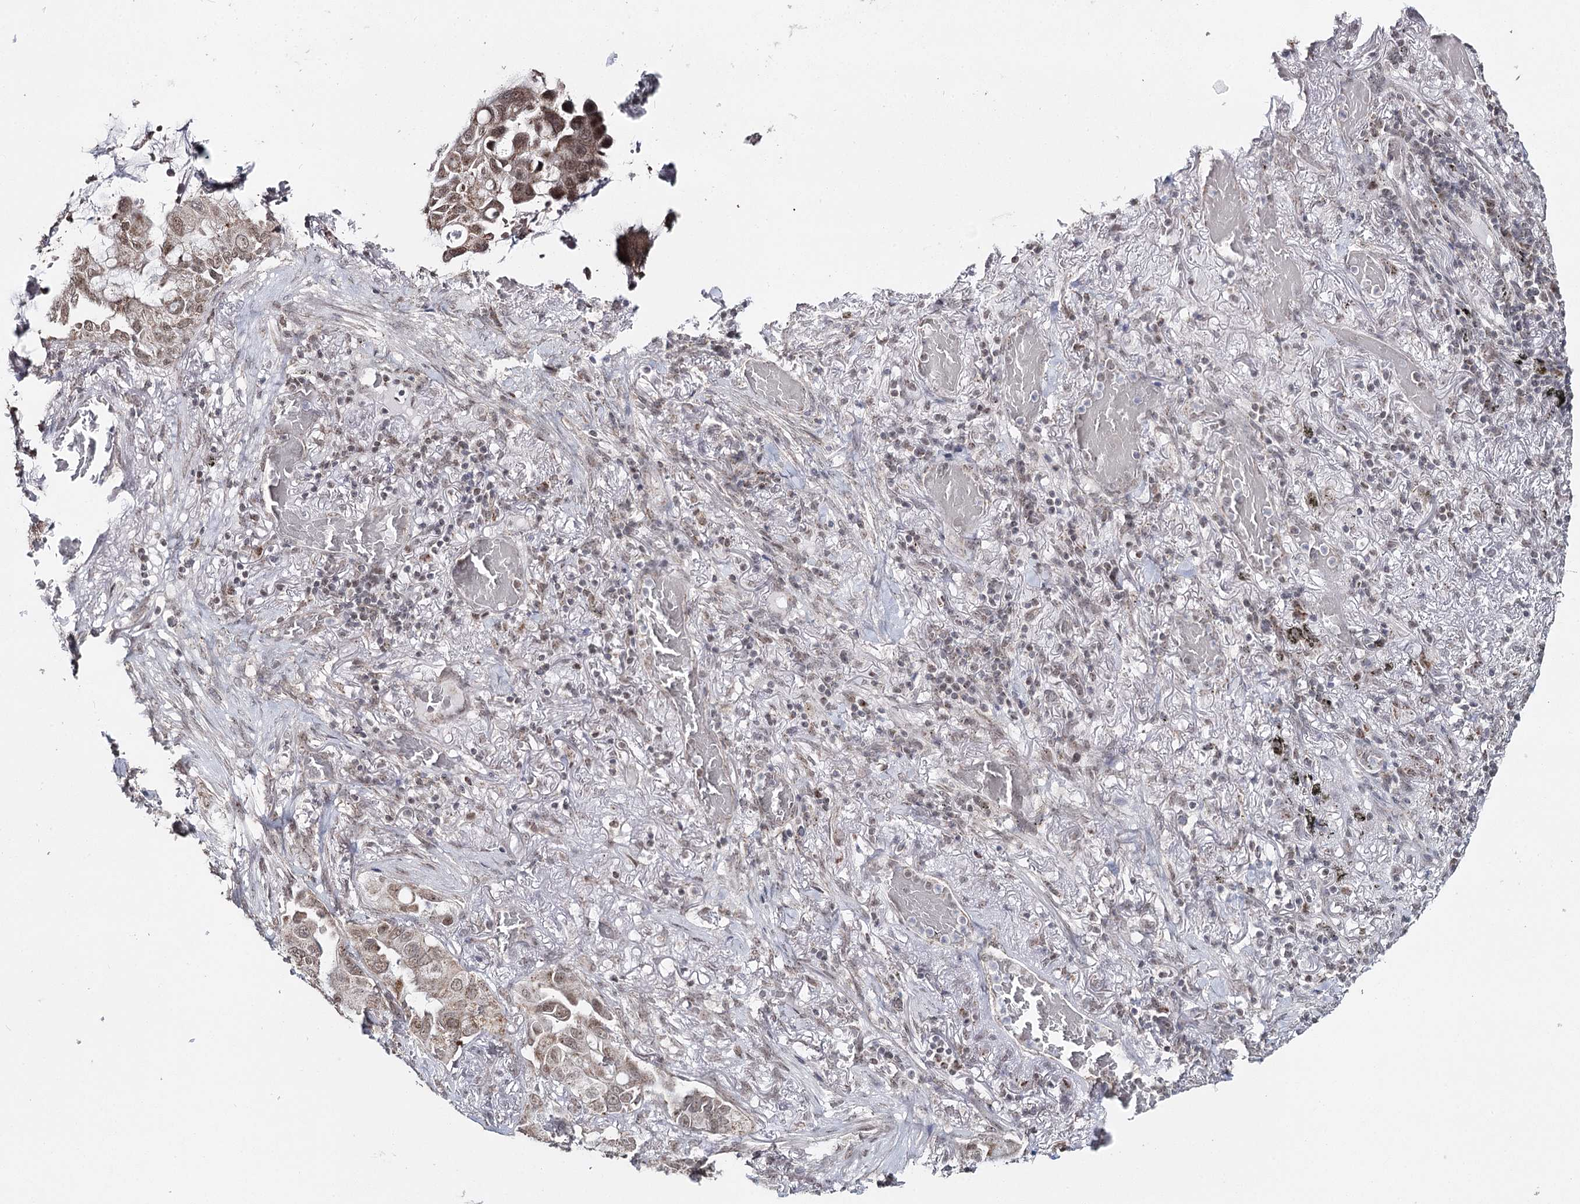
{"staining": {"intensity": "moderate", "quantity": ">75%", "location": "cytoplasmic/membranous,nuclear"}, "tissue": "lung cancer", "cell_type": "Tumor cells", "image_type": "cancer", "snomed": [{"axis": "morphology", "description": "Adenocarcinoma, NOS"}, {"axis": "topography", "description": "Lung"}], "caption": "The photomicrograph demonstrates a brown stain indicating the presence of a protein in the cytoplasmic/membranous and nuclear of tumor cells in lung cancer (adenocarcinoma). The staining is performed using DAB brown chromogen to label protein expression. The nuclei are counter-stained blue using hematoxylin.", "gene": "PDHX", "patient": {"sex": "male", "age": 64}}